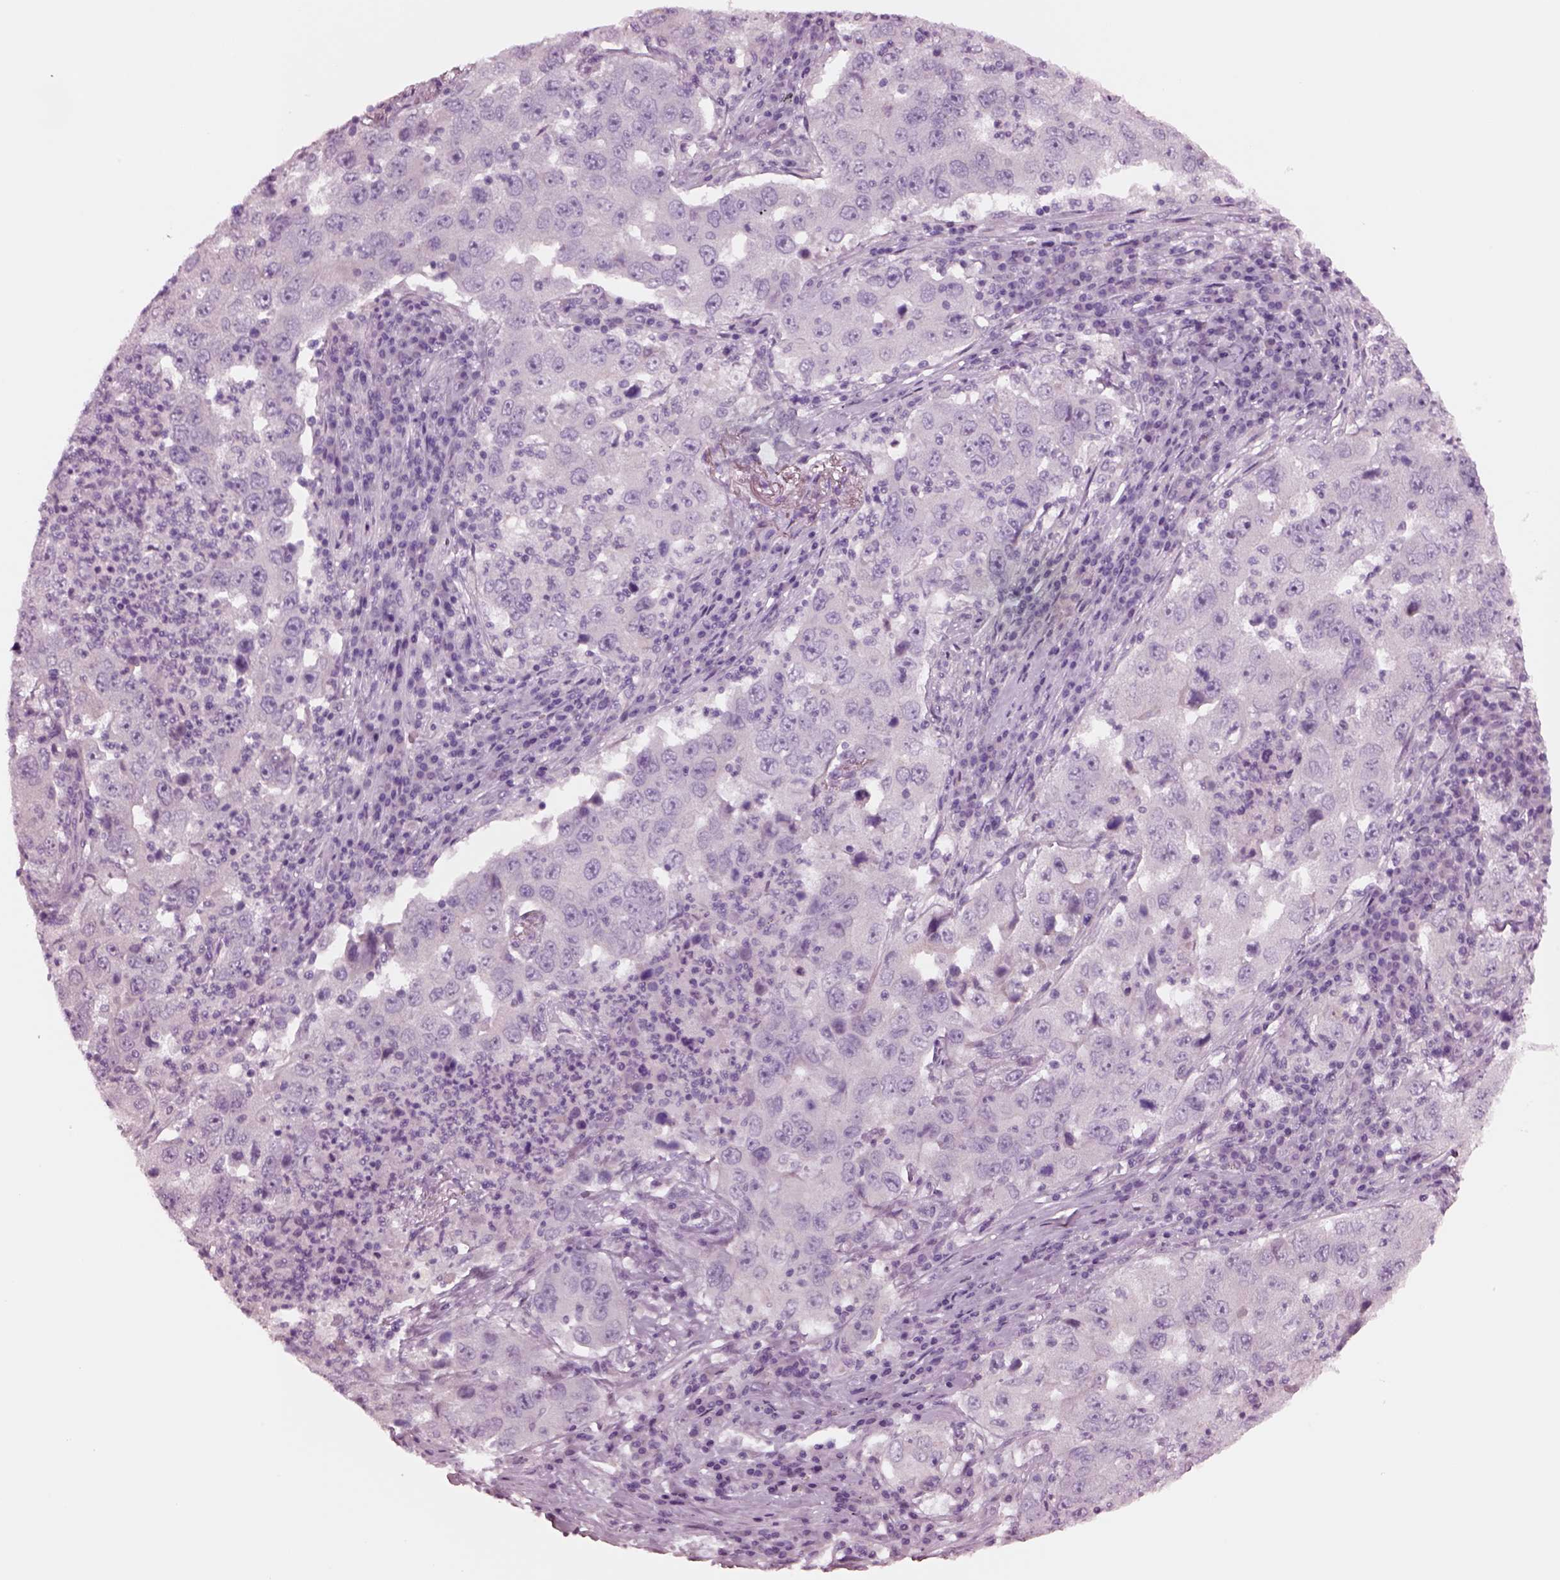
{"staining": {"intensity": "negative", "quantity": "none", "location": "none"}, "tissue": "lung cancer", "cell_type": "Tumor cells", "image_type": "cancer", "snomed": [{"axis": "morphology", "description": "Adenocarcinoma, NOS"}, {"axis": "topography", "description": "Lung"}], "caption": "Human lung adenocarcinoma stained for a protein using immunohistochemistry demonstrates no staining in tumor cells.", "gene": "NMRK2", "patient": {"sex": "male", "age": 73}}